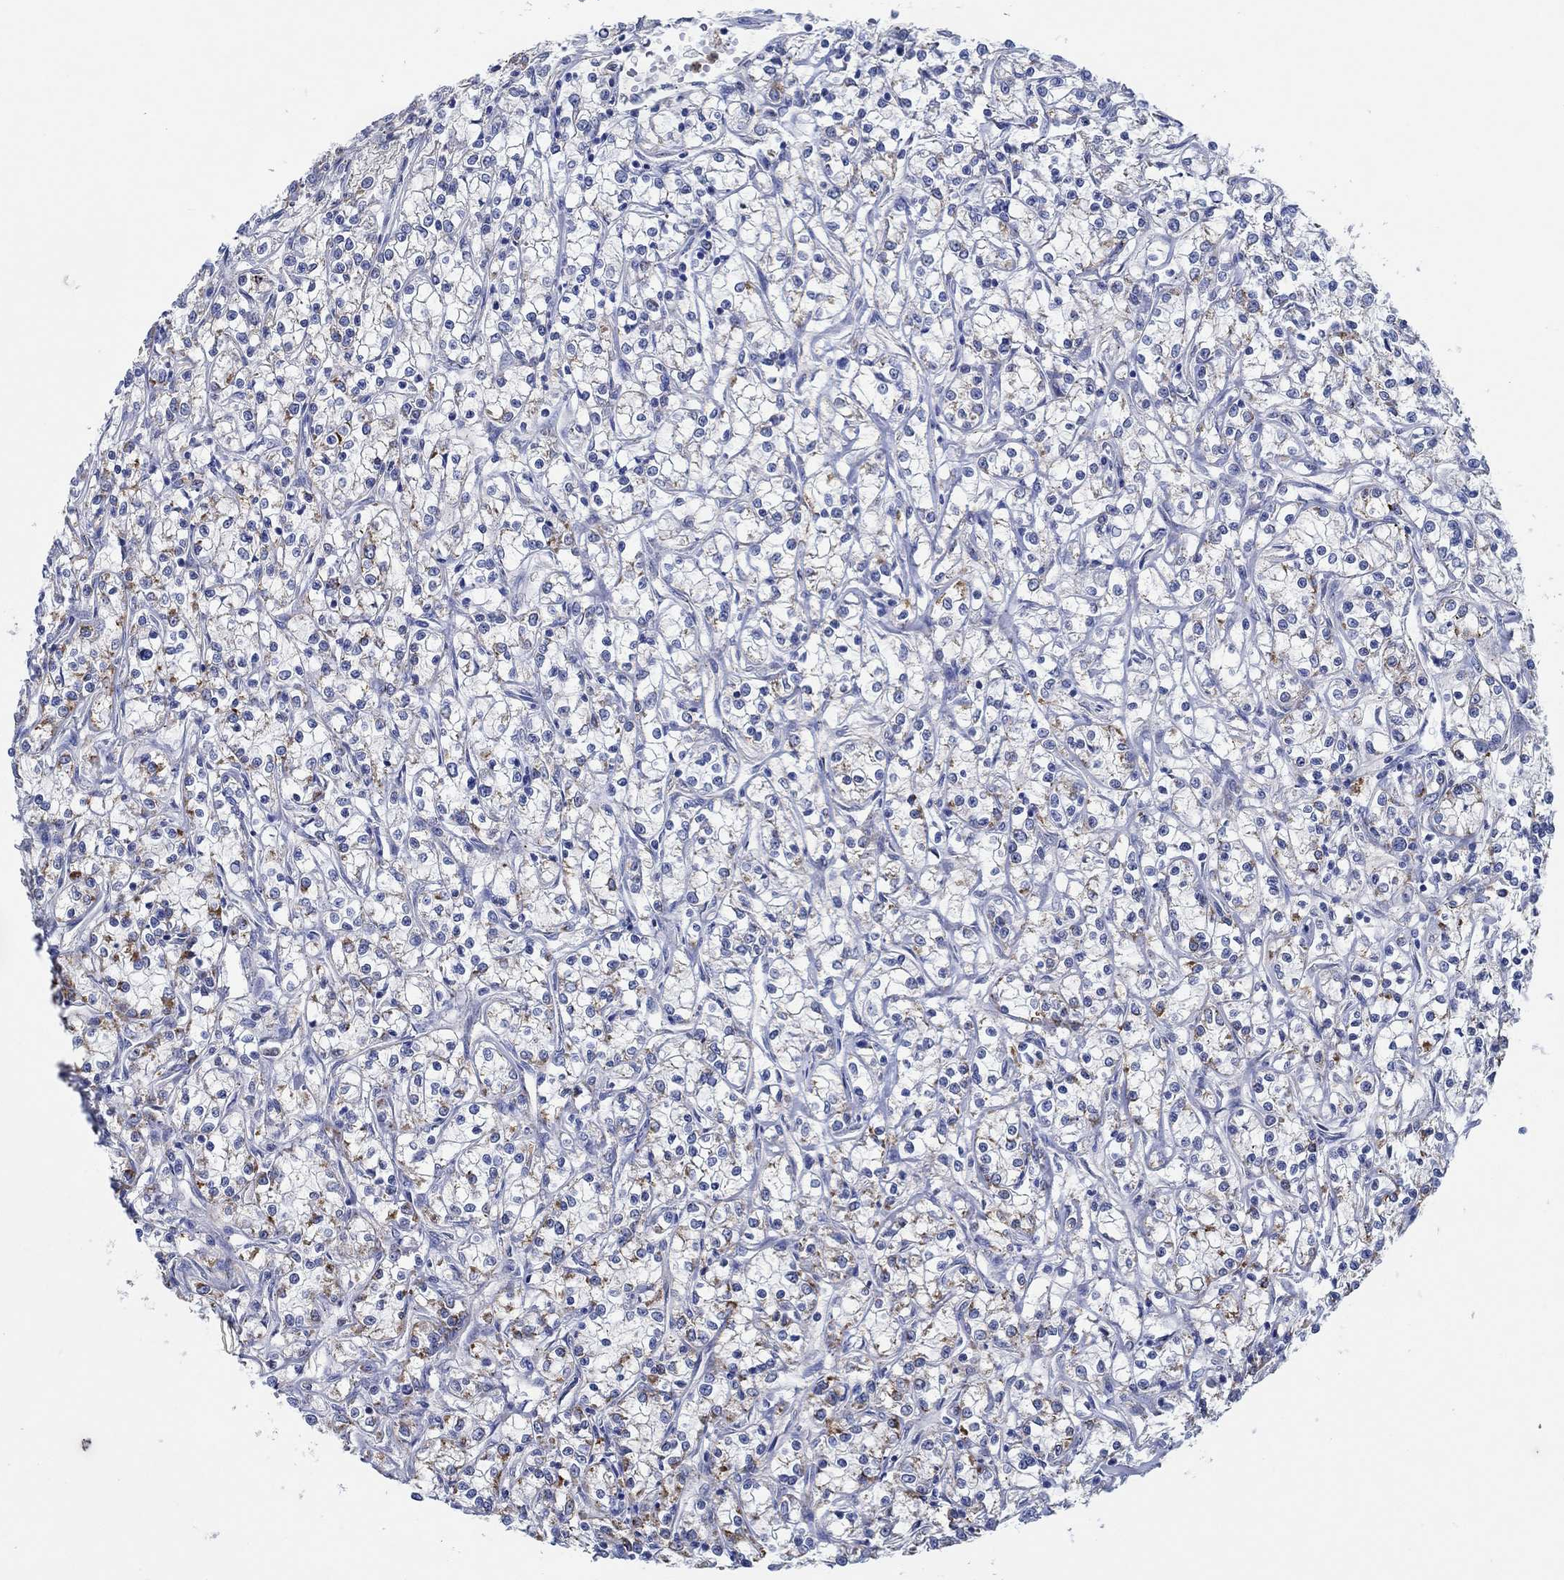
{"staining": {"intensity": "moderate", "quantity": "<25%", "location": "cytoplasmic/membranous"}, "tissue": "renal cancer", "cell_type": "Tumor cells", "image_type": "cancer", "snomed": [{"axis": "morphology", "description": "Adenocarcinoma, NOS"}, {"axis": "topography", "description": "Kidney"}], "caption": "Adenocarcinoma (renal) stained with a protein marker exhibits moderate staining in tumor cells.", "gene": "CPM", "patient": {"sex": "female", "age": 59}}